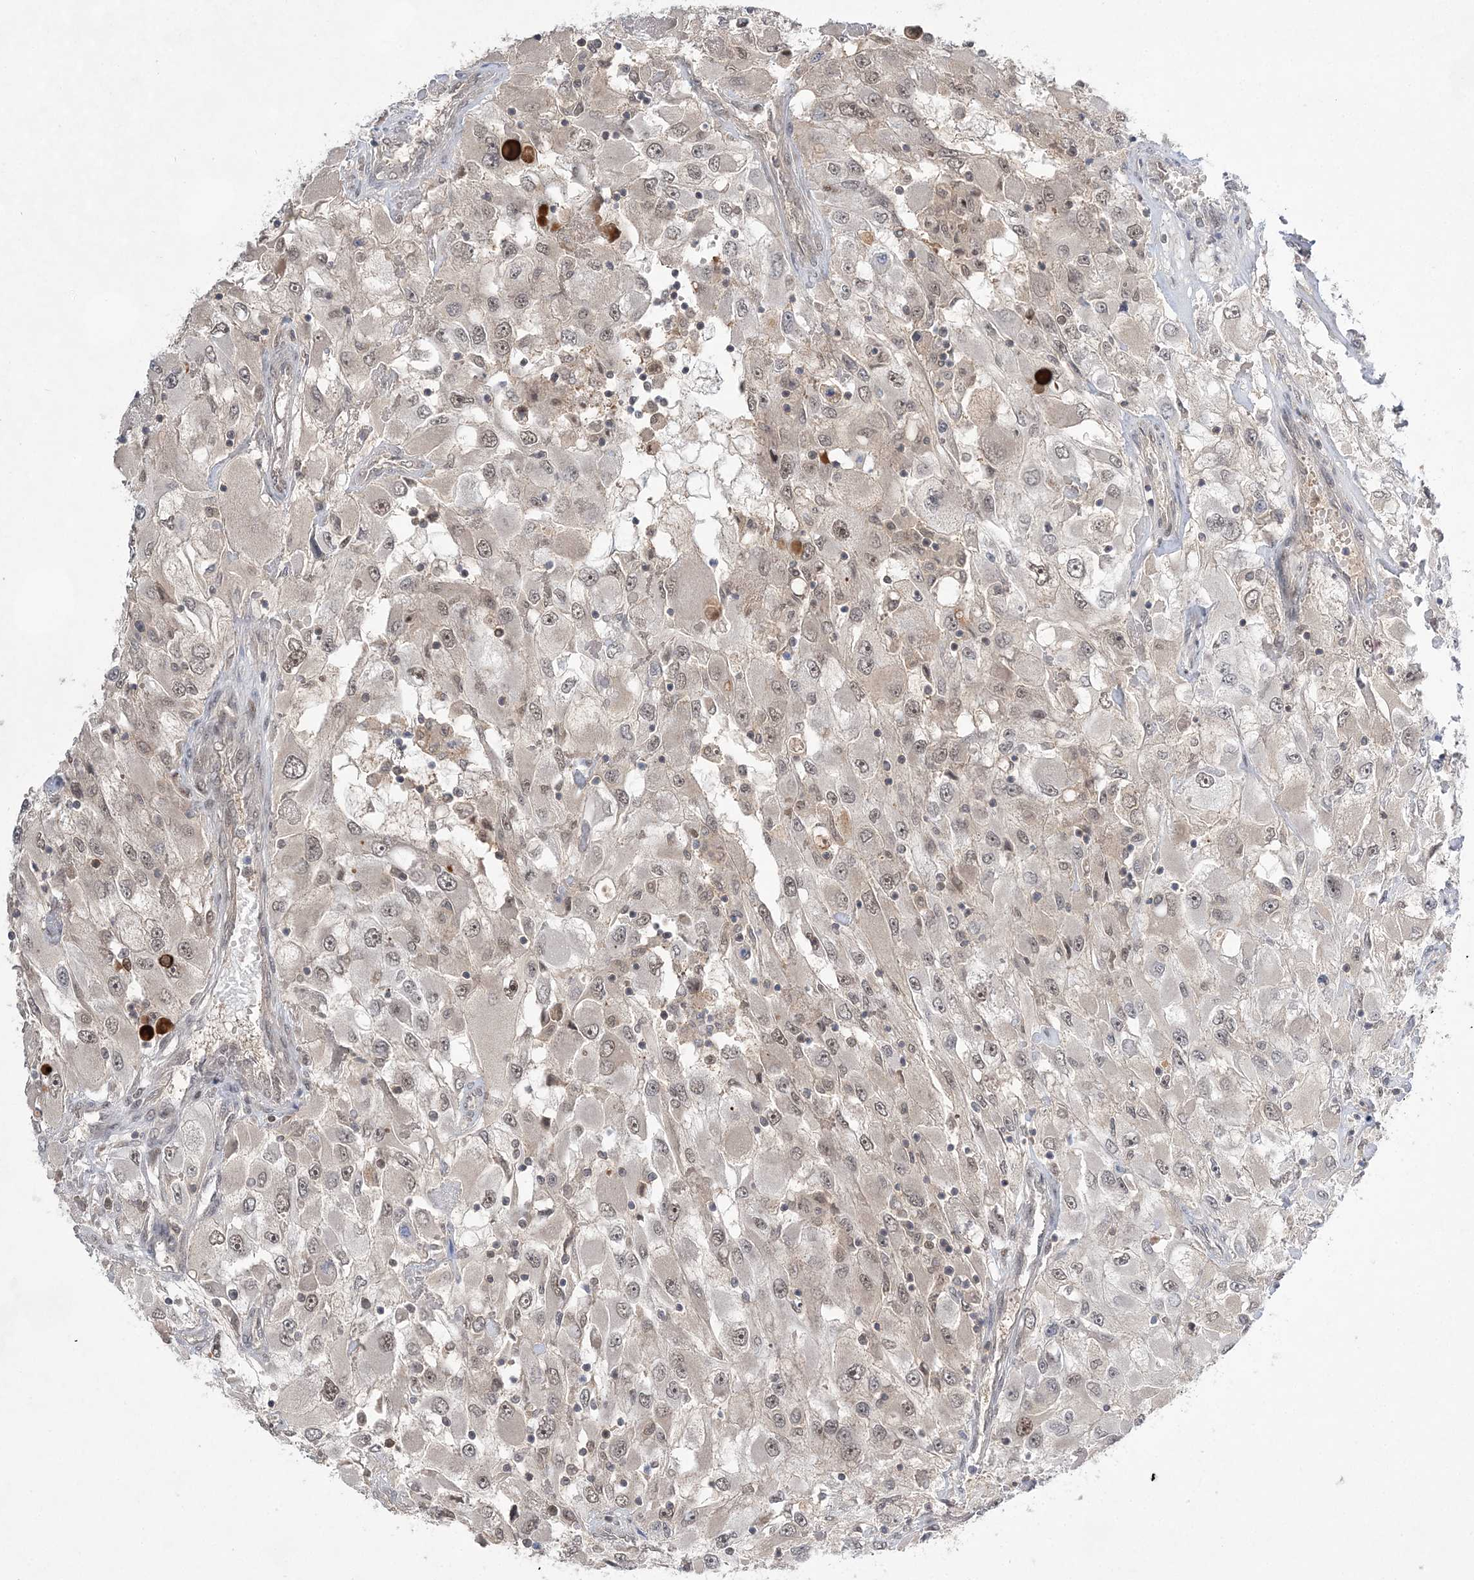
{"staining": {"intensity": "weak", "quantity": ">75%", "location": "cytoplasmic/membranous,nuclear"}, "tissue": "renal cancer", "cell_type": "Tumor cells", "image_type": "cancer", "snomed": [{"axis": "morphology", "description": "Adenocarcinoma, NOS"}, {"axis": "topography", "description": "Kidney"}], "caption": "This image displays renal adenocarcinoma stained with immunohistochemistry to label a protein in brown. The cytoplasmic/membranous and nuclear of tumor cells show weak positivity for the protein. Nuclei are counter-stained blue.", "gene": "TMEM132B", "patient": {"sex": "female", "age": 52}}